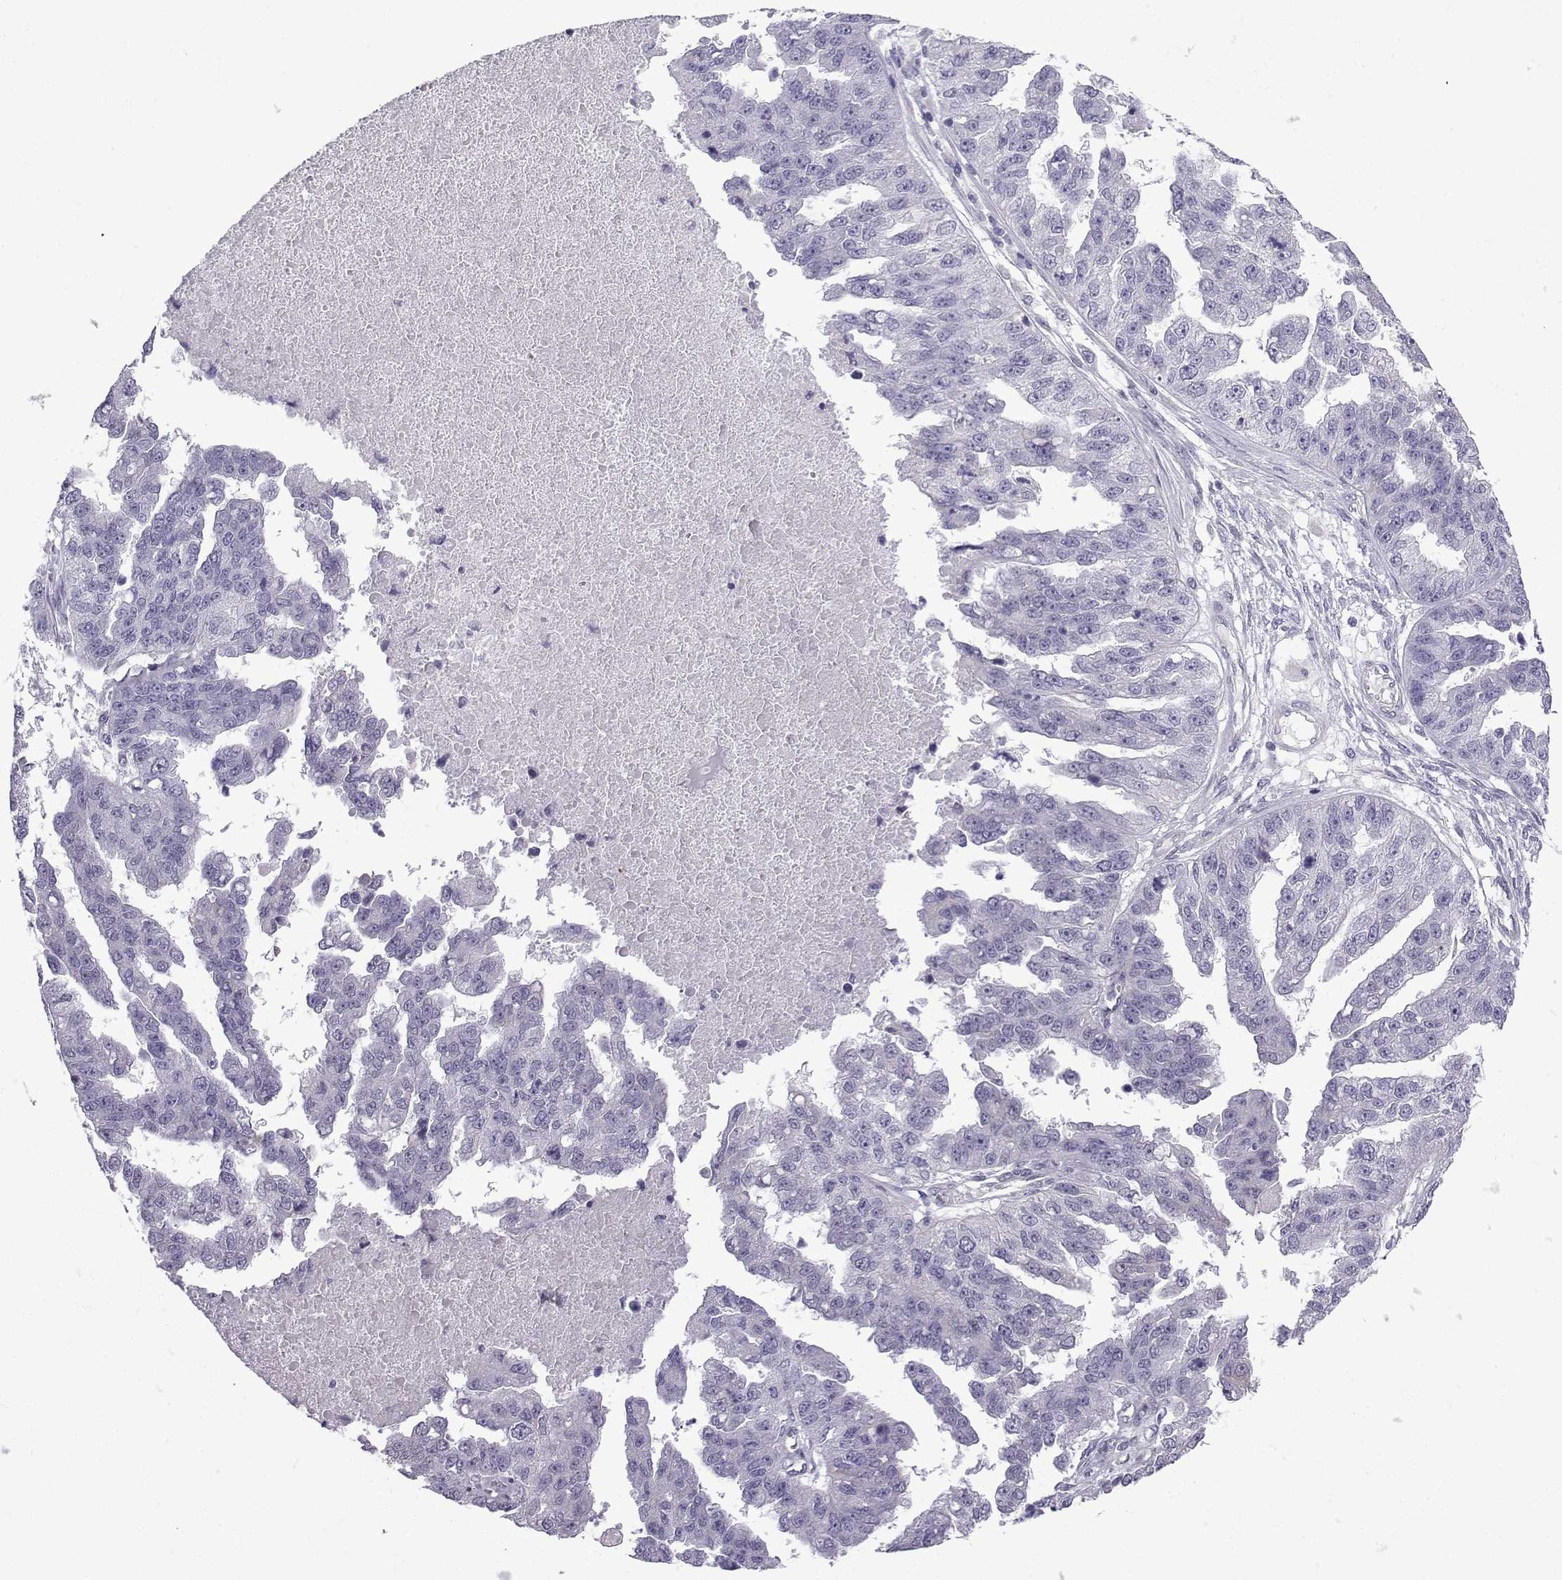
{"staining": {"intensity": "negative", "quantity": "none", "location": "none"}, "tissue": "ovarian cancer", "cell_type": "Tumor cells", "image_type": "cancer", "snomed": [{"axis": "morphology", "description": "Cystadenocarcinoma, serous, NOS"}, {"axis": "topography", "description": "Ovary"}], "caption": "Tumor cells show no significant protein staining in ovarian cancer (serous cystadenocarcinoma).", "gene": "CFAP53", "patient": {"sex": "female", "age": 58}}